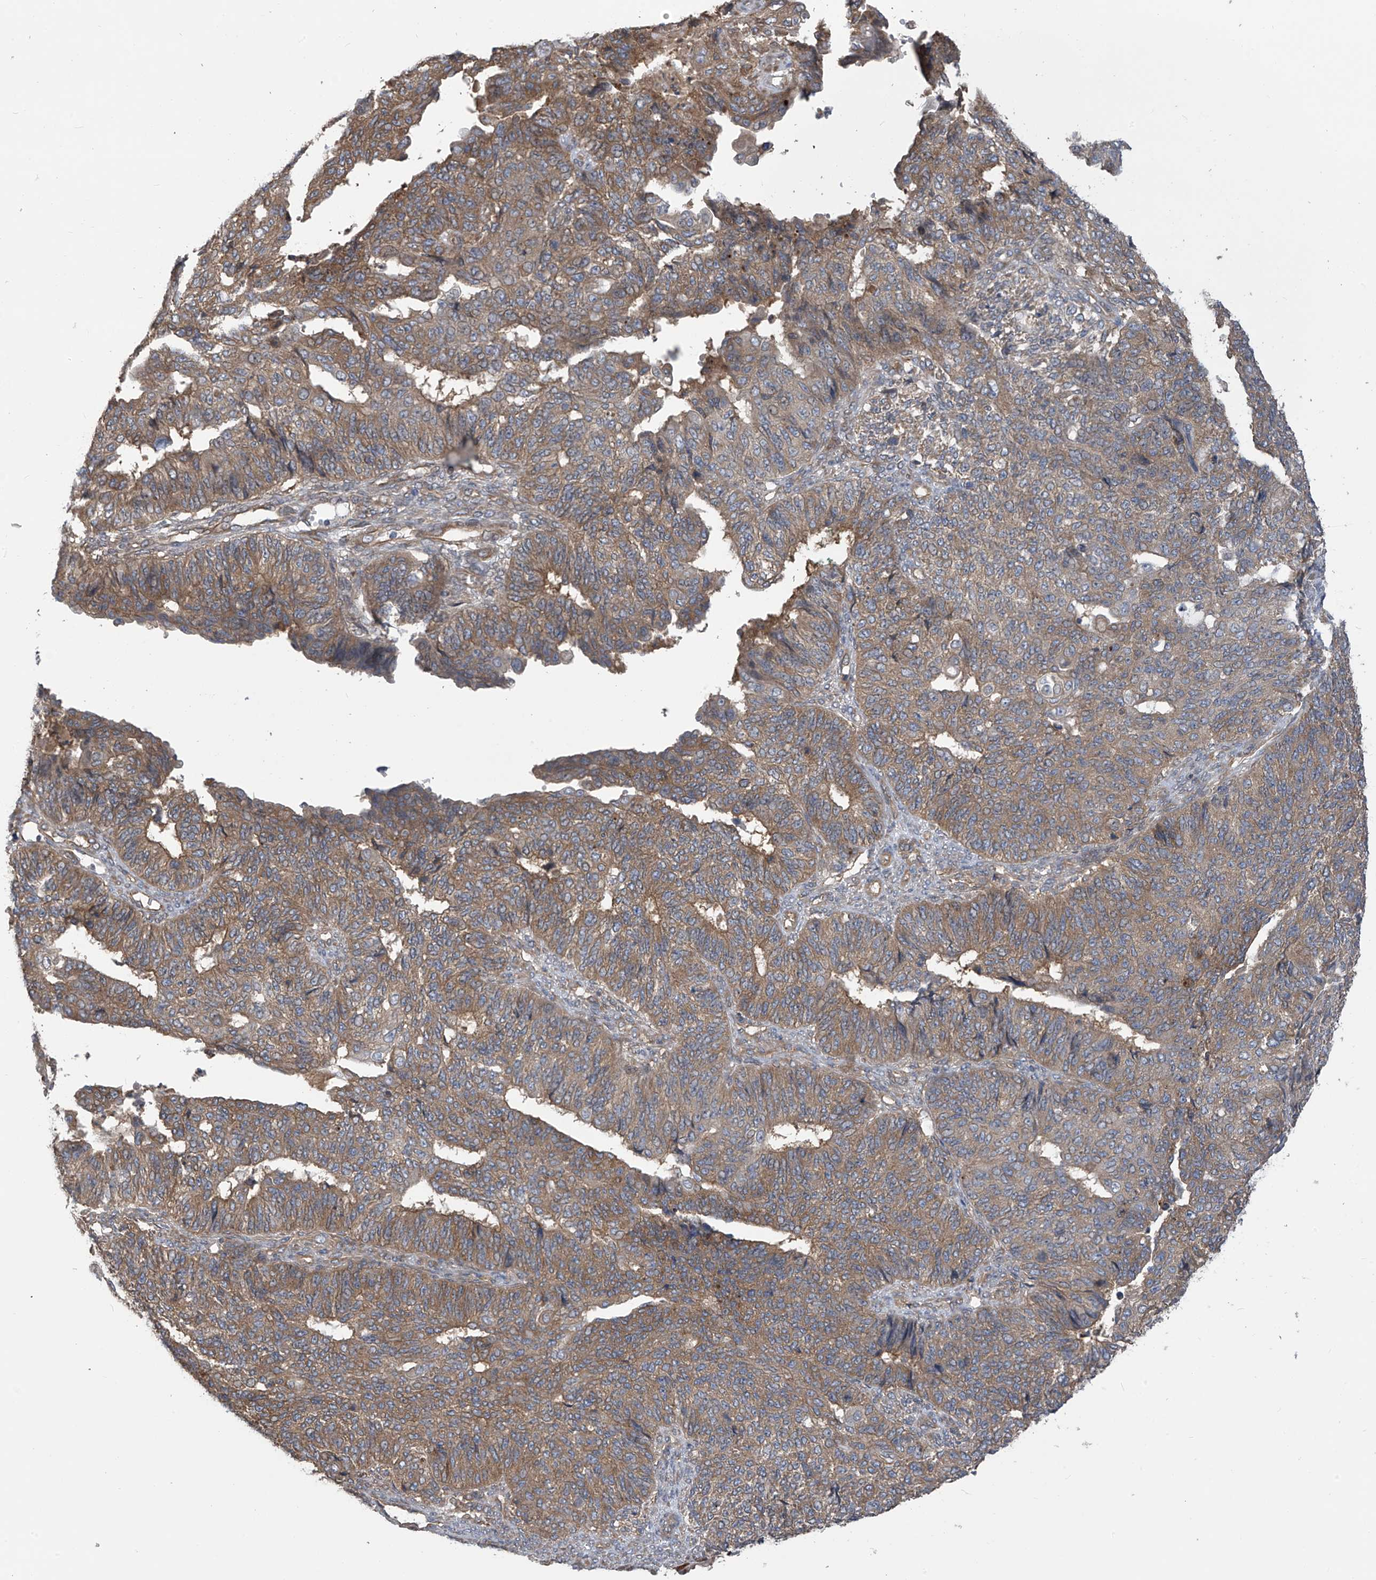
{"staining": {"intensity": "moderate", "quantity": ">75%", "location": "cytoplasmic/membranous"}, "tissue": "endometrial cancer", "cell_type": "Tumor cells", "image_type": "cancer", "snomed": [{"axis": "morphology", "description": "Adenocarcinoma, NOS"}, {"axis": "topography", "description": "Endometrium"}], "caption": "Moderate cytoplasmic/membranous protein expression is appreciated in about >75% of tumor cells in endometrial adenocarcinoma. Nuclei are stained in blue.", "gene": "PHACTR4", "patient": {"sex": "female", "age": 32}}